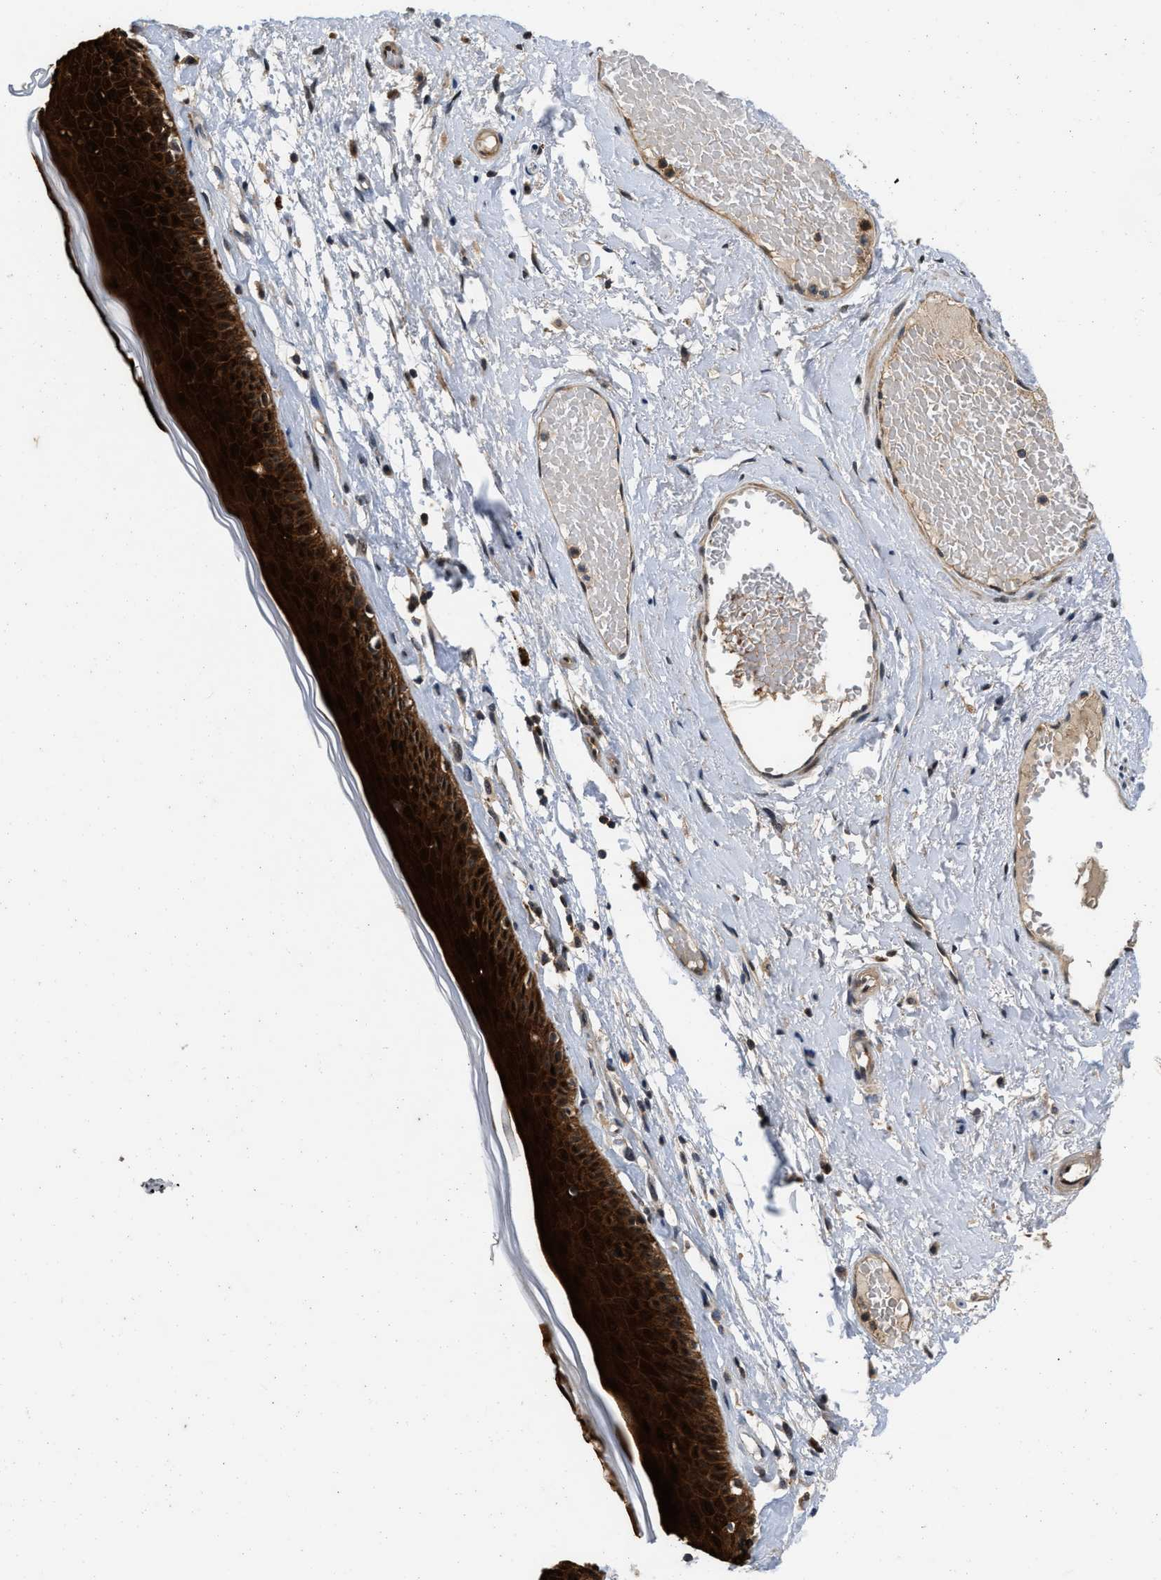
{"staining": {"intensity": "strong", "quantity": ">75%", "location": "cytoplasmic/membranous,nuclear"}, "tissue": "skin", "cell_type": "Epidermal cells", "image_type": "normal", "snomed": [{"axis": "morphology", "description": "Normal tissue, NOS"}, {"axis": "topography", "description": "Vulva"}], "caption": "Skin stained for a protein displays strong cytoplasmic/membranous,nuclear positivity in epidermal cells. Using DAB (brown) and hematoxylin (blue) stains, captured at high magnification using brightfield microscopy.", "gene": "PRDM14", "patient": {"sex": "female", "age": 73}}